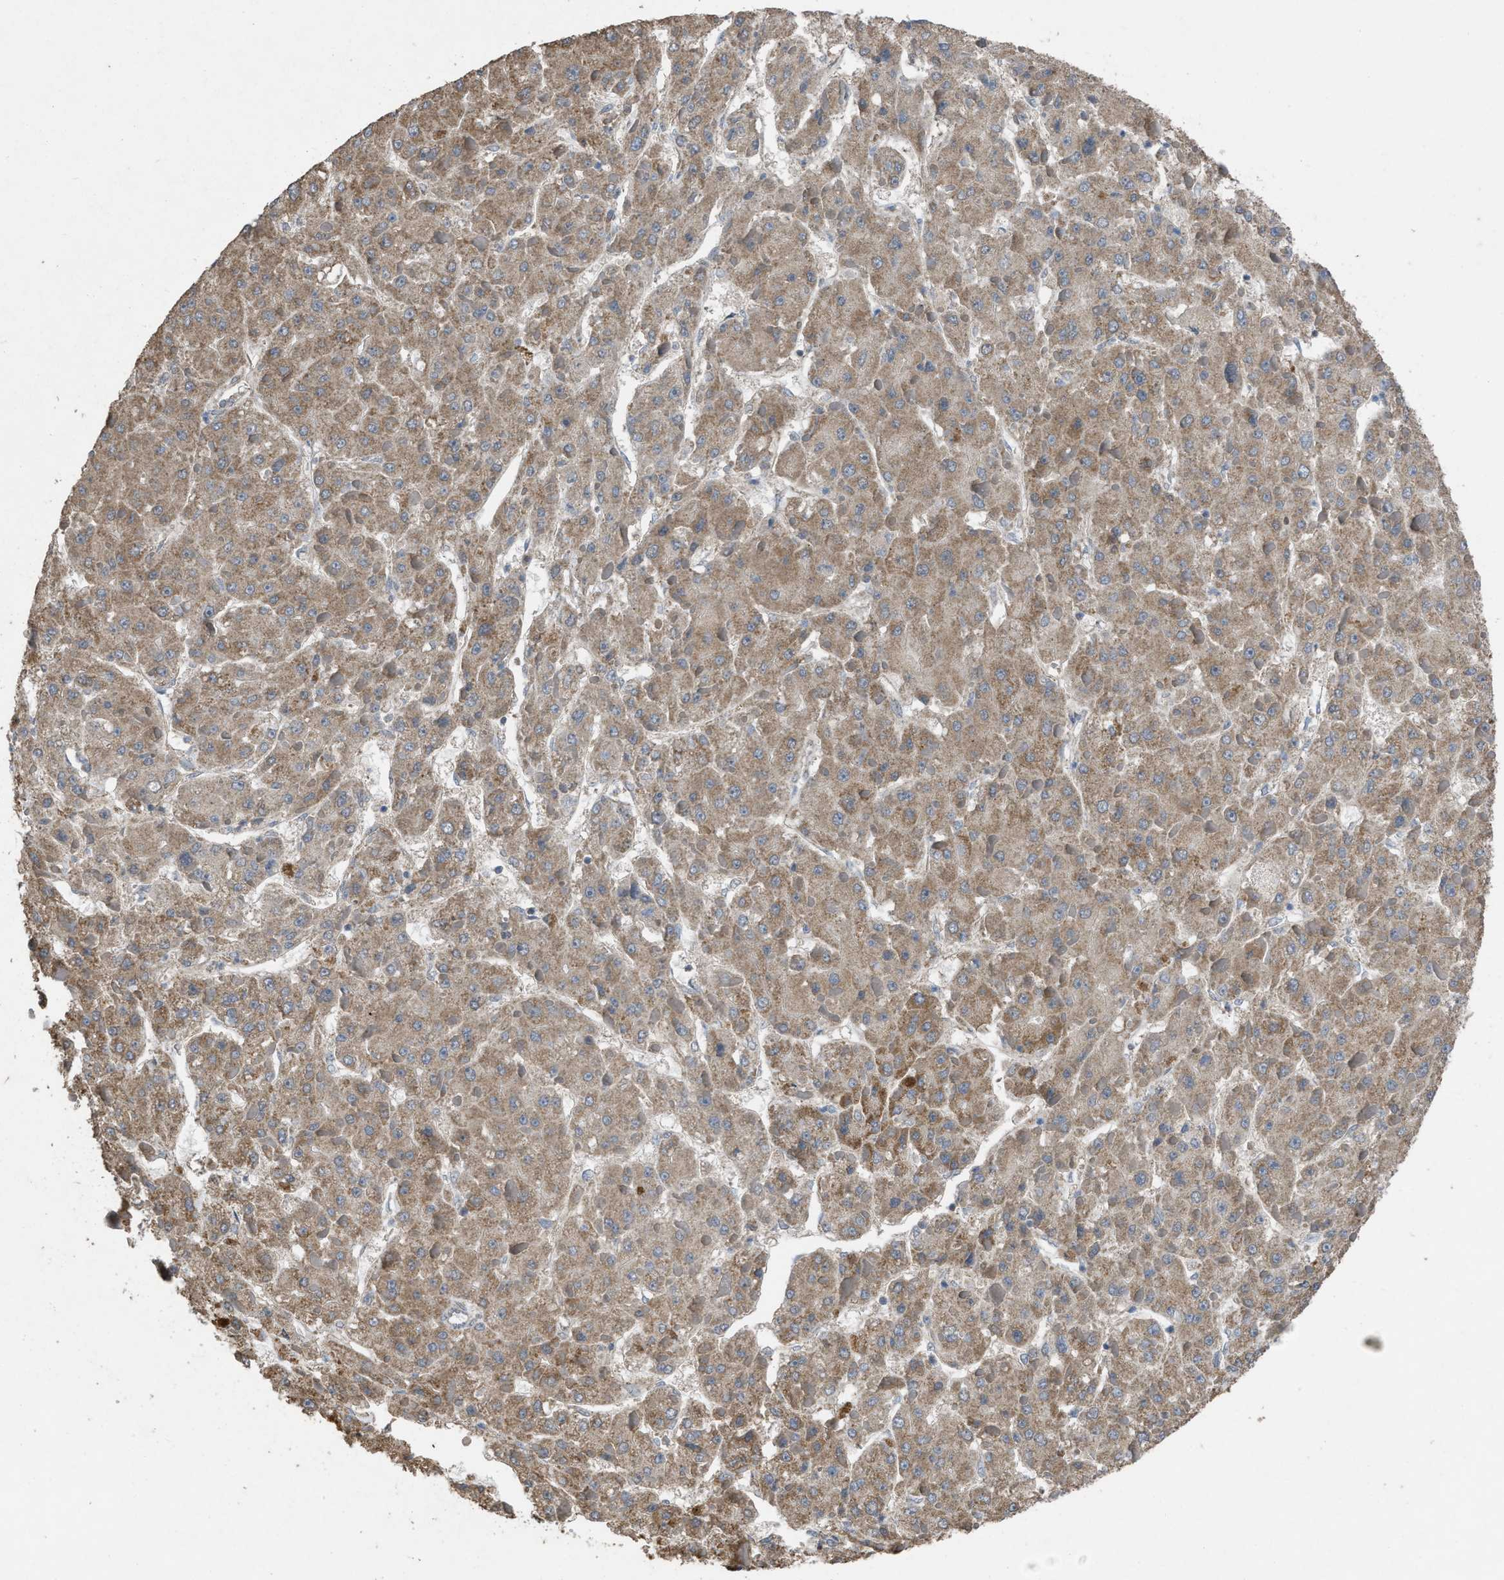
{"staining": {"intensity": "moderate", "quantity": ">75%", "location": "cytoplasmic/membranous"}, "tissue": "liver cancer", "cell_type": "Tumor cells", "image_type": "cancer", "snomed": [{"axis": "morphology", "description": "Carcinoma, Hepatocellular, NOS"}, {"axis": "topography", "description": "Liver"}], "caption": "A high-resolution histopathology image shows immunohistochemistry staining of liver hepatocellular carcinoma, which reveals moderate cytoplasmic/membranous positivity in about >75% of tumor cells. (IHC, brightfield microscopy, high magnification).", "gene": "ARL6", "patient": {"sex": "female", "age": 73}}